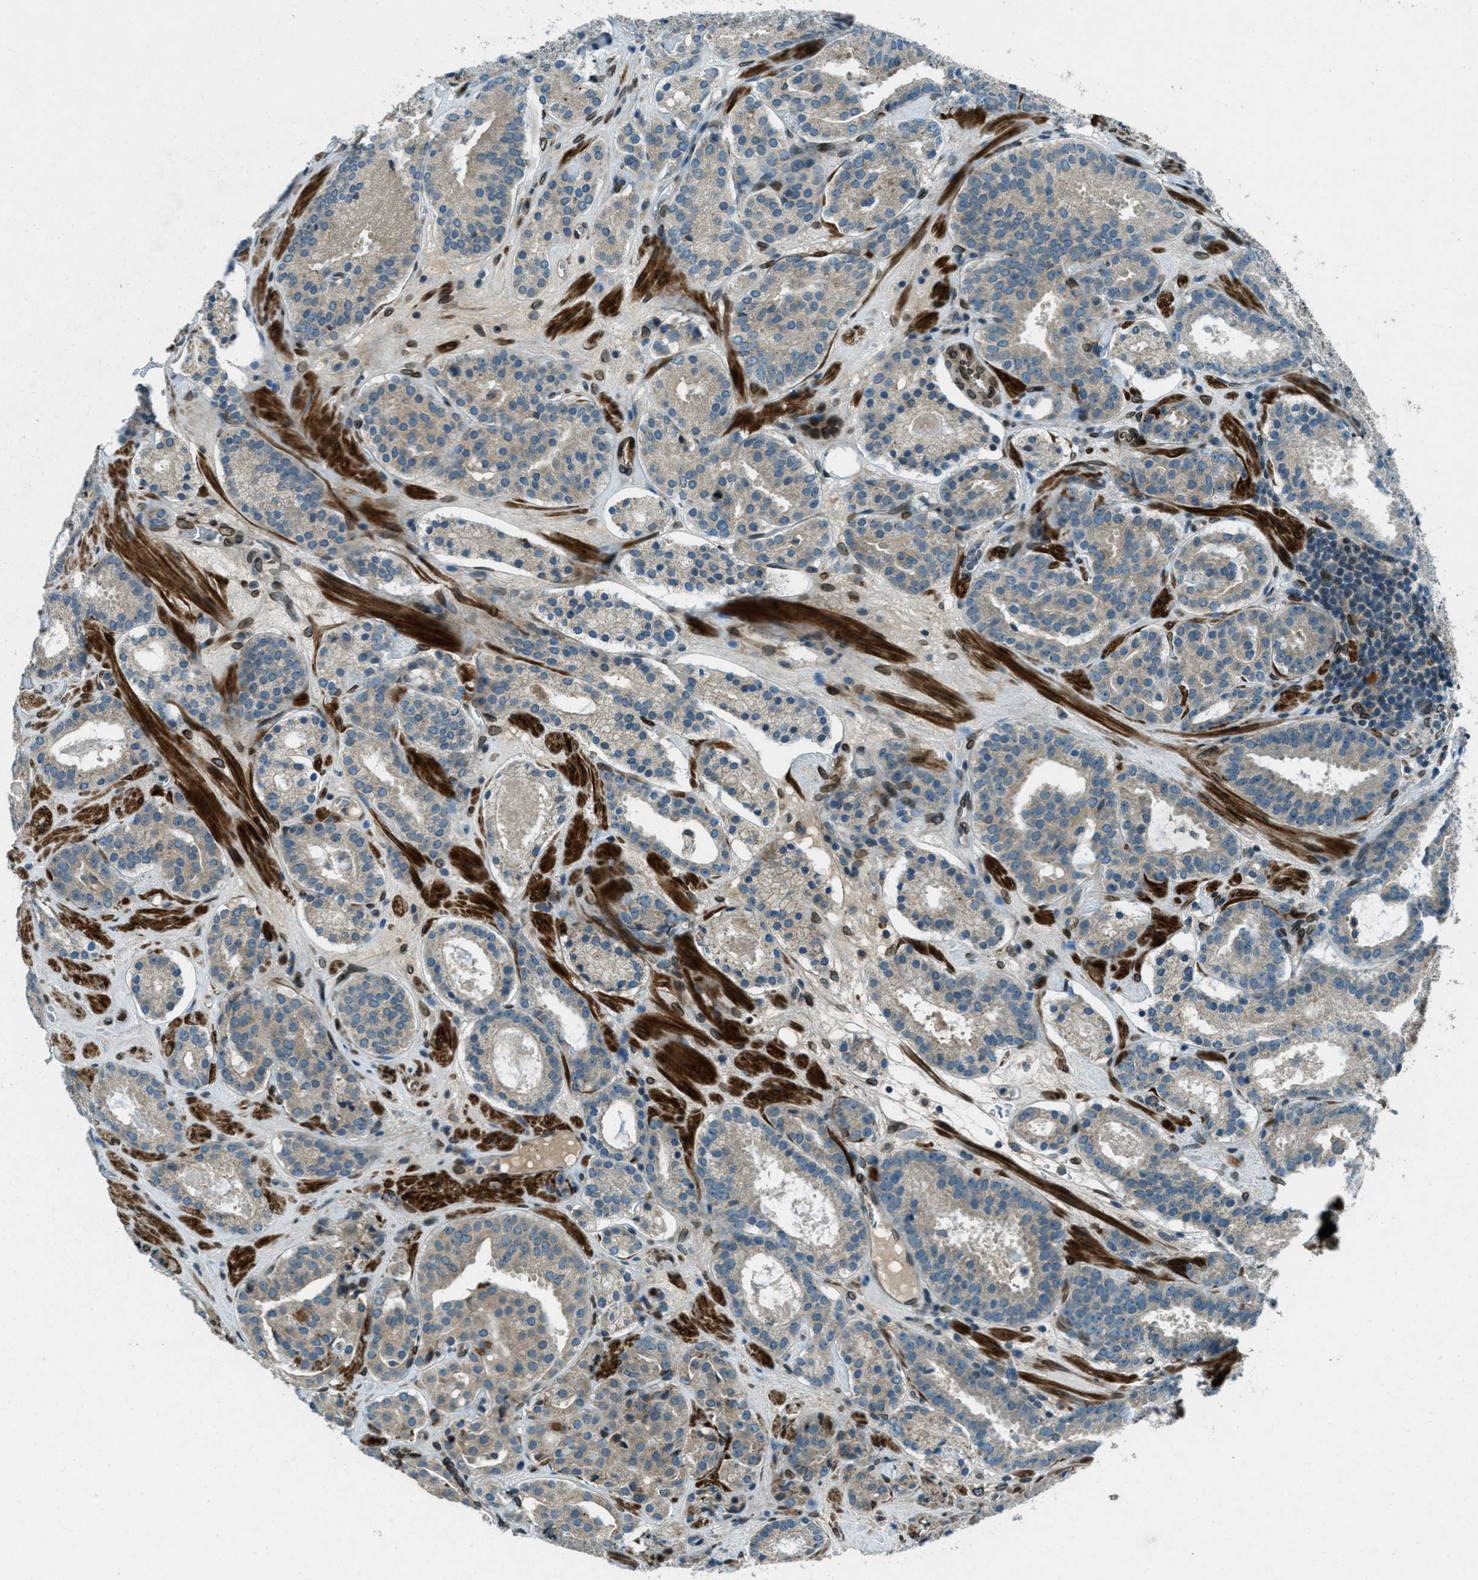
{"staining": {"intensity": "weak", "quantity": ">75%", "location": "cytoplasmic/membranous"}, "tissue": "prostate cancer", "cell_type": "Tumor cells", "image_type": "cancer", "snomed": [{"axis": "morphology", "description": "Adenocarcinoma, Low grade"}, {"axis": "topography", "description": "Prostate"}], "caption": "A brown stain labels weak cytoplasmic/membranous staining of a protein in human low-grade adenocarcinoma (prostate) tumor cells.", "gene": "LEMD2", "patient": {"sex": "male", "age": 69}}